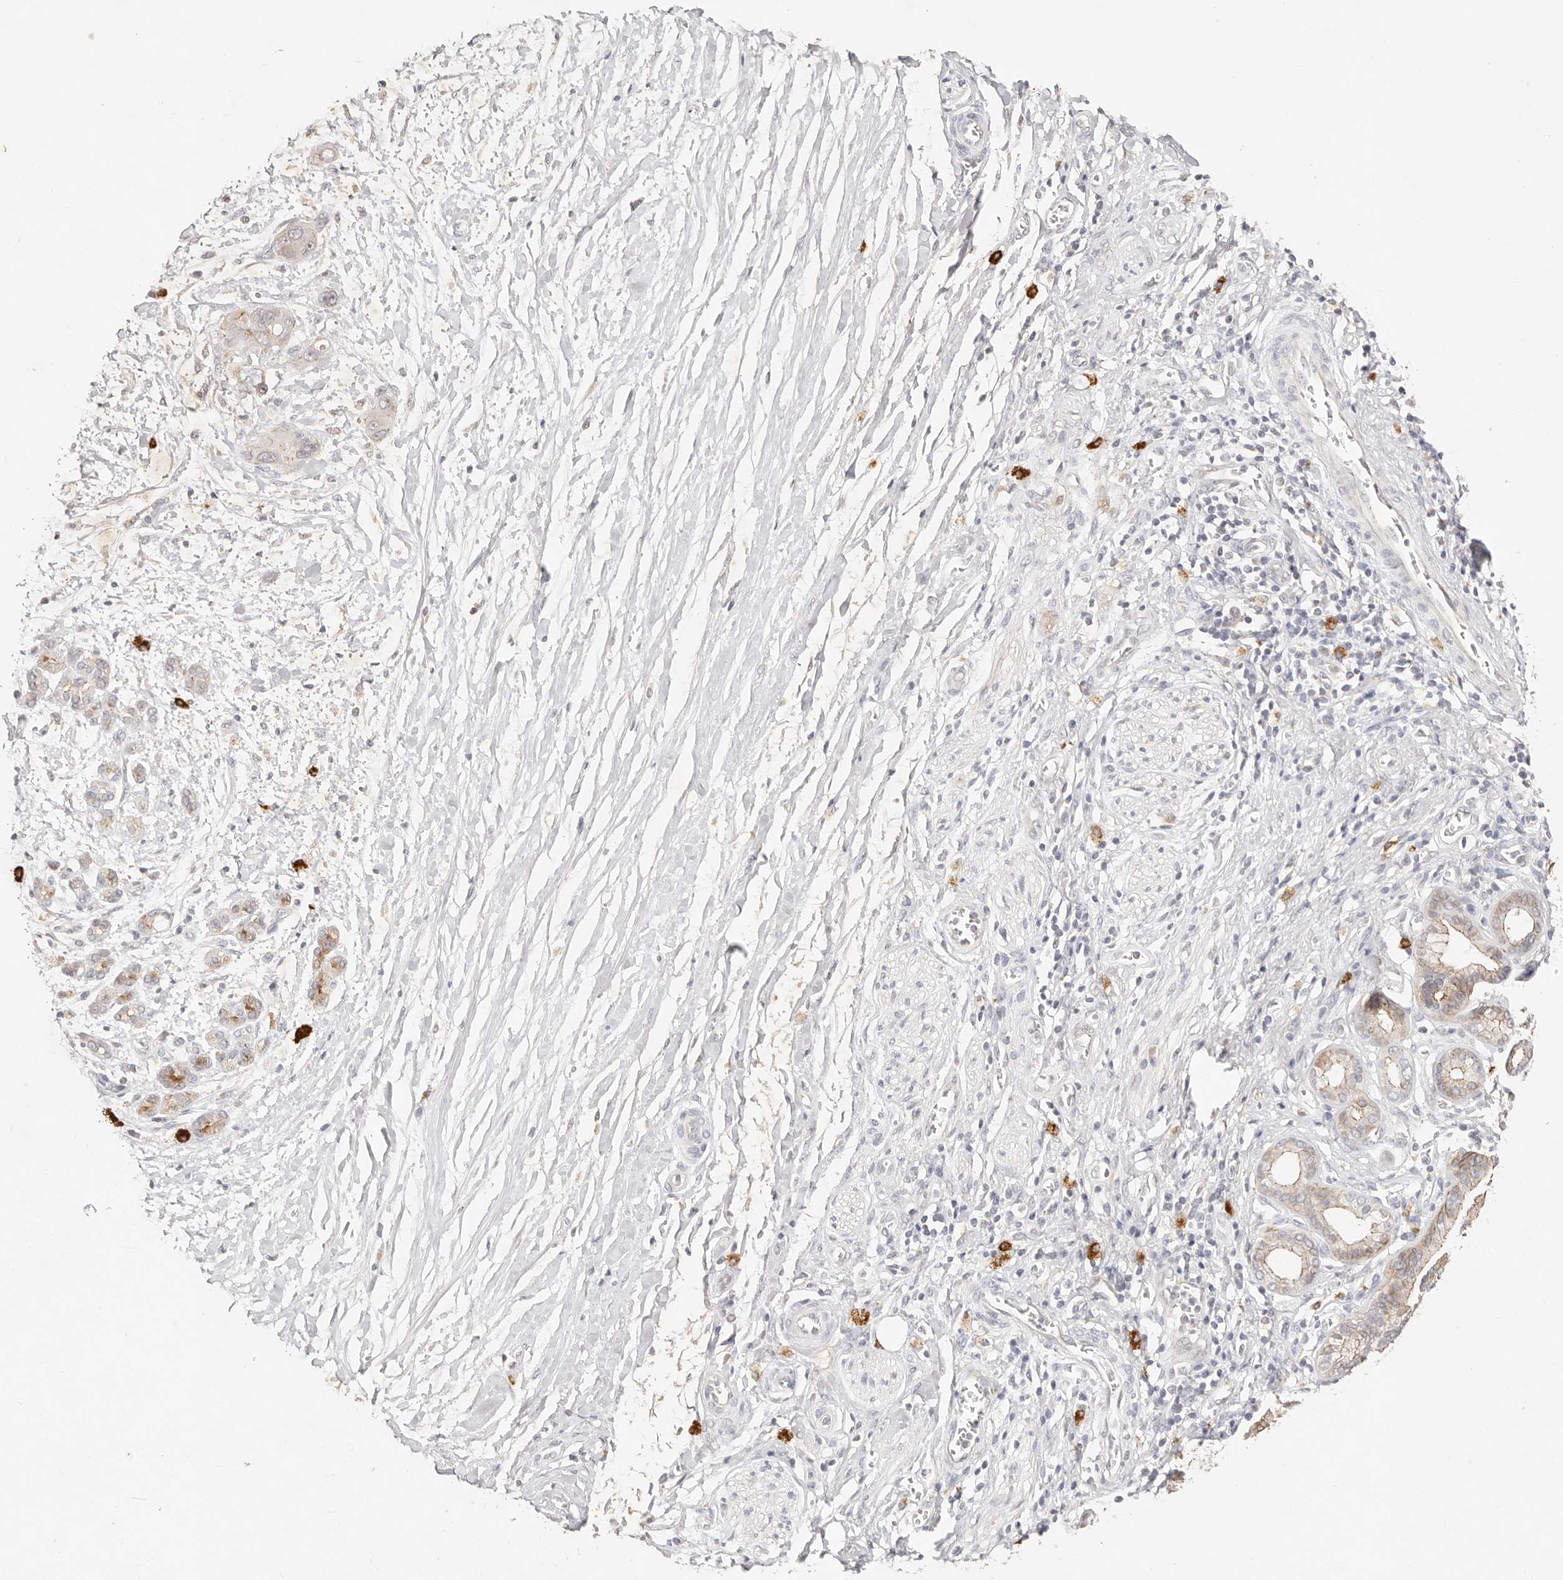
{"staining": {"intensity": "weak", "quantity": "25%-75%", "location": "cytoplasmic/membranous"}, "tissue": "pancreatic cancer", "cell_type": "Tumor cells", "image_type": "cancer", "snomed": [{"axis": "morphology", "description": "Adenocarcinoma, NOS"}, {"axis": "topography", "description": "Pancreas"}], "caption": "Immunohistochemistry (DAB (3,3'-diaminobenzidine)) staining of pancreatic cancer shows weak cytoplasmic/membranous protein positivity in about 25%-75% of tumor cells.", "gene": "CXADR", "patient": {"sex": "female", "age": 72}}